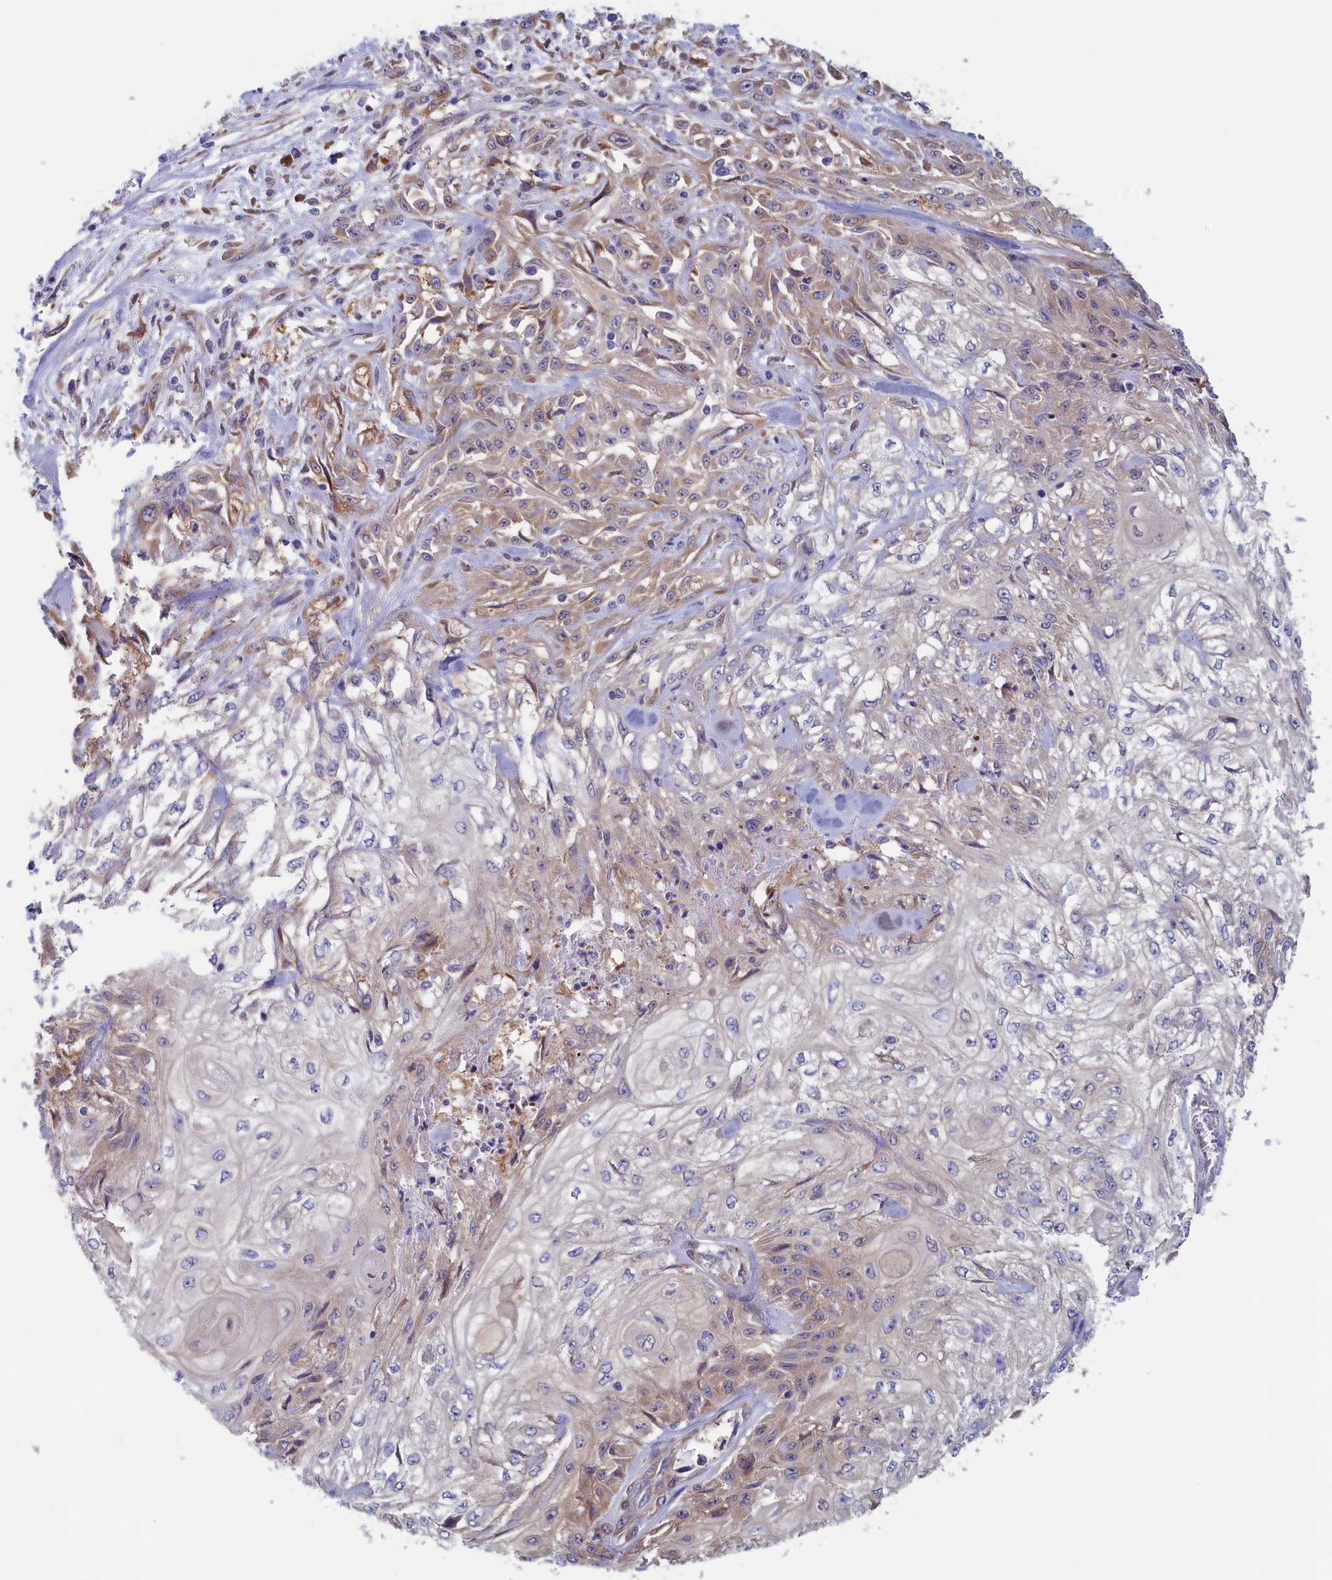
{"staining": {"intensity": "weak", "quantity": "25%-75%", "location": "cytoplasmic/membranous"}, "tissue": "skin cancer", "cell_type": "Tumor cells", "image_type": "cancer", "snomed": [{"axis": "morphology", "description": "Squamous cell carcinoma, NOS"}, {"axis": "morphology", "description": "Squamous cell carcinoma, metastatic, NOS"}, {"axis": "topography", "description": "Skin"}, {"axis": "topography", "description": "Lymph node"}], "caption": "This photomicrograph demonstrates skin cancer (metastatic squamous cell carcinoma) stained with IHC to label a protein in brown. The cytoplasmic/membranous of tumor cells show weak positivity for the protein. Nuclei are counter-stained blue.", "gene": "SYNDIG1L", "patient": {"sex": "male", "age": 75}}